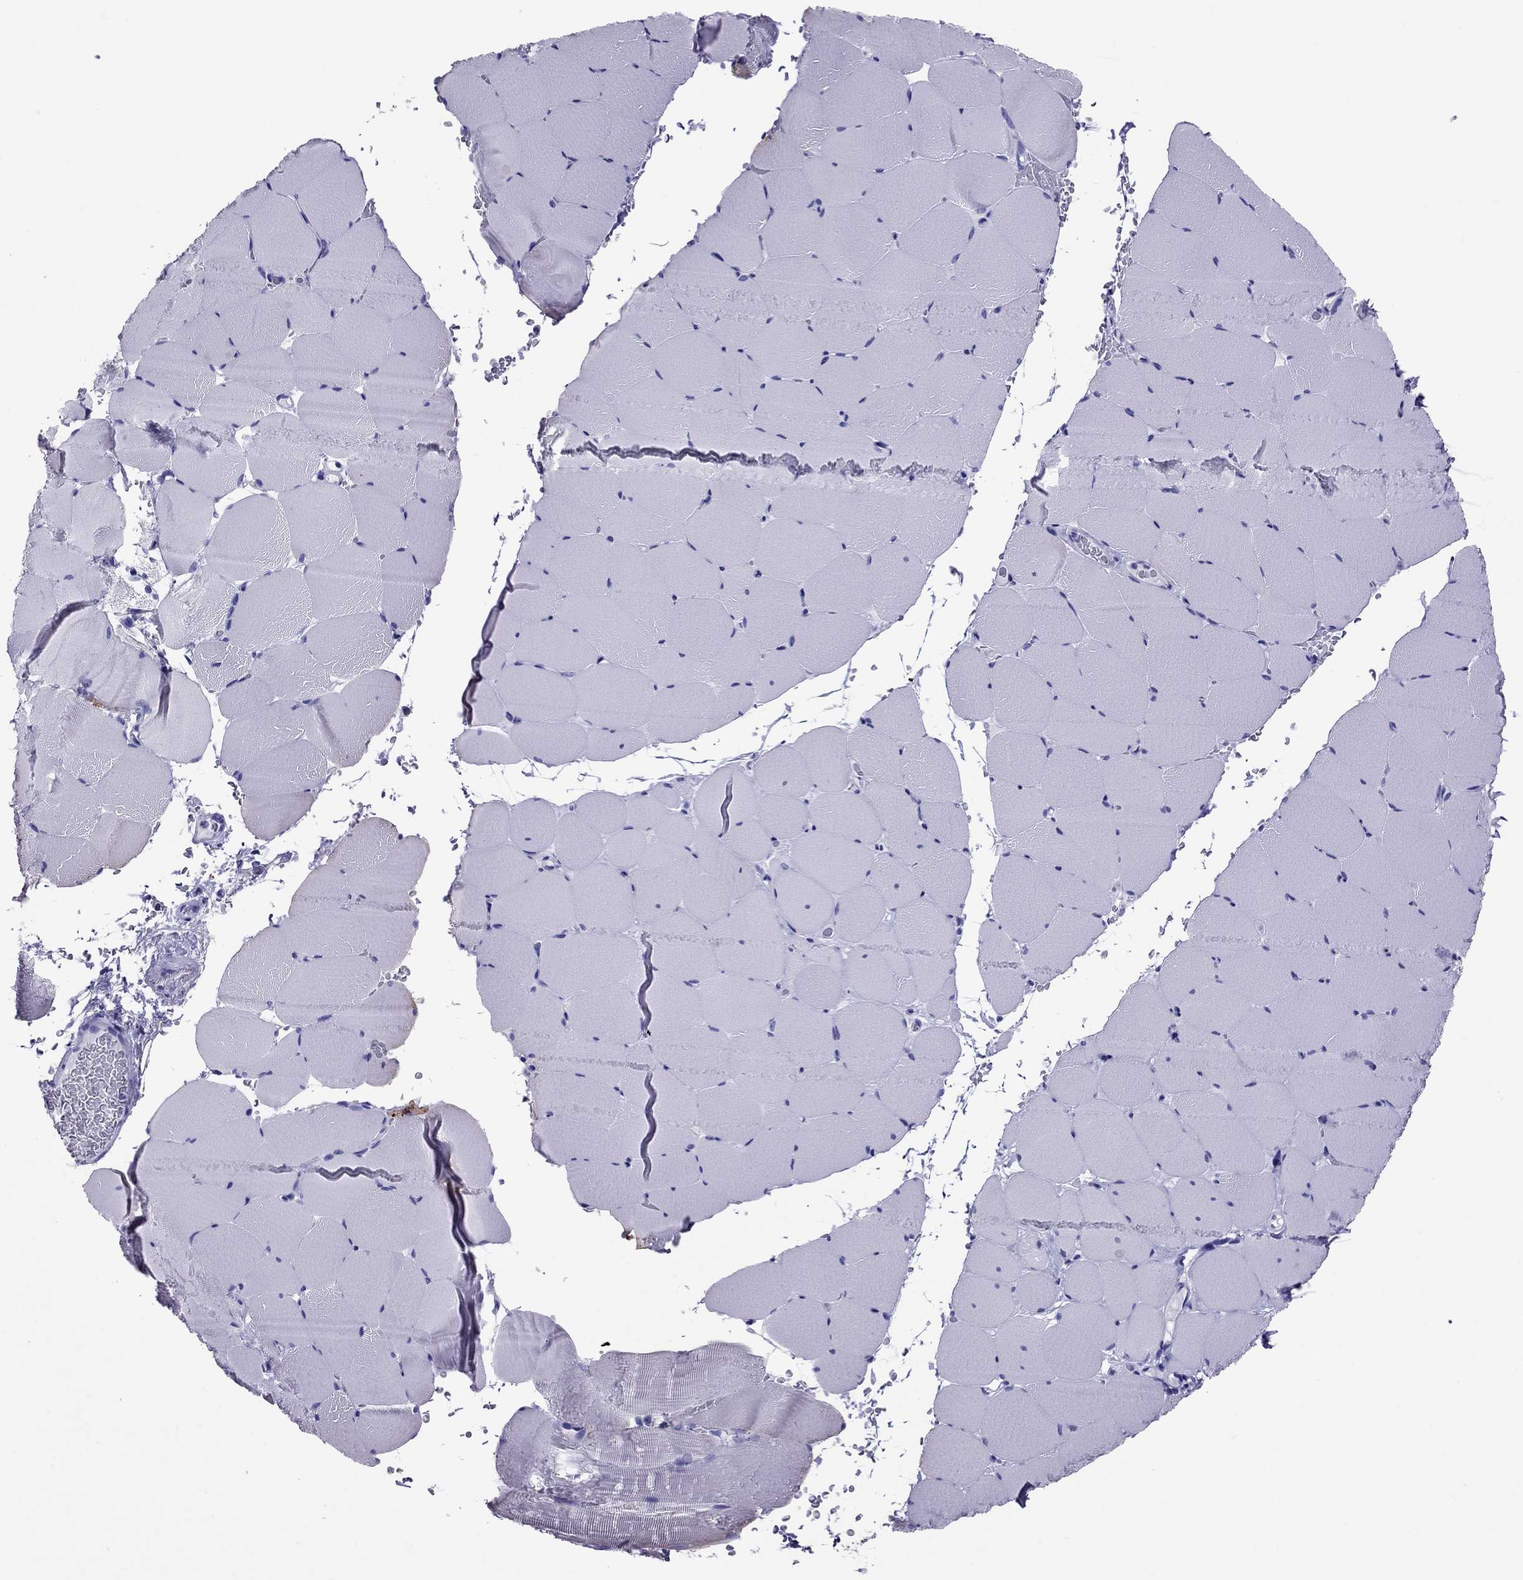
{"staining": {"intensity": "moderate", "quantity": "<25%", "location": "cytoplasmic/membranous"}, "tissue": "skeletal muscle", "cell_type": "Myocytes", "image_type": "normal", "snomed": [{"axis": "morphology", "description": "Normal tissue, NOS"}, {"axis": "topography", "description": "Skeletal muscle"}], "caption": "Immunohistochemical staining of unremarkable skeletal muscle shows moderate cytoplasmic/membranous protein positivity in approximately <25% of myocytes.", "gene": "AVPR1B", "patient": {"sex": "female", "age": 37}}